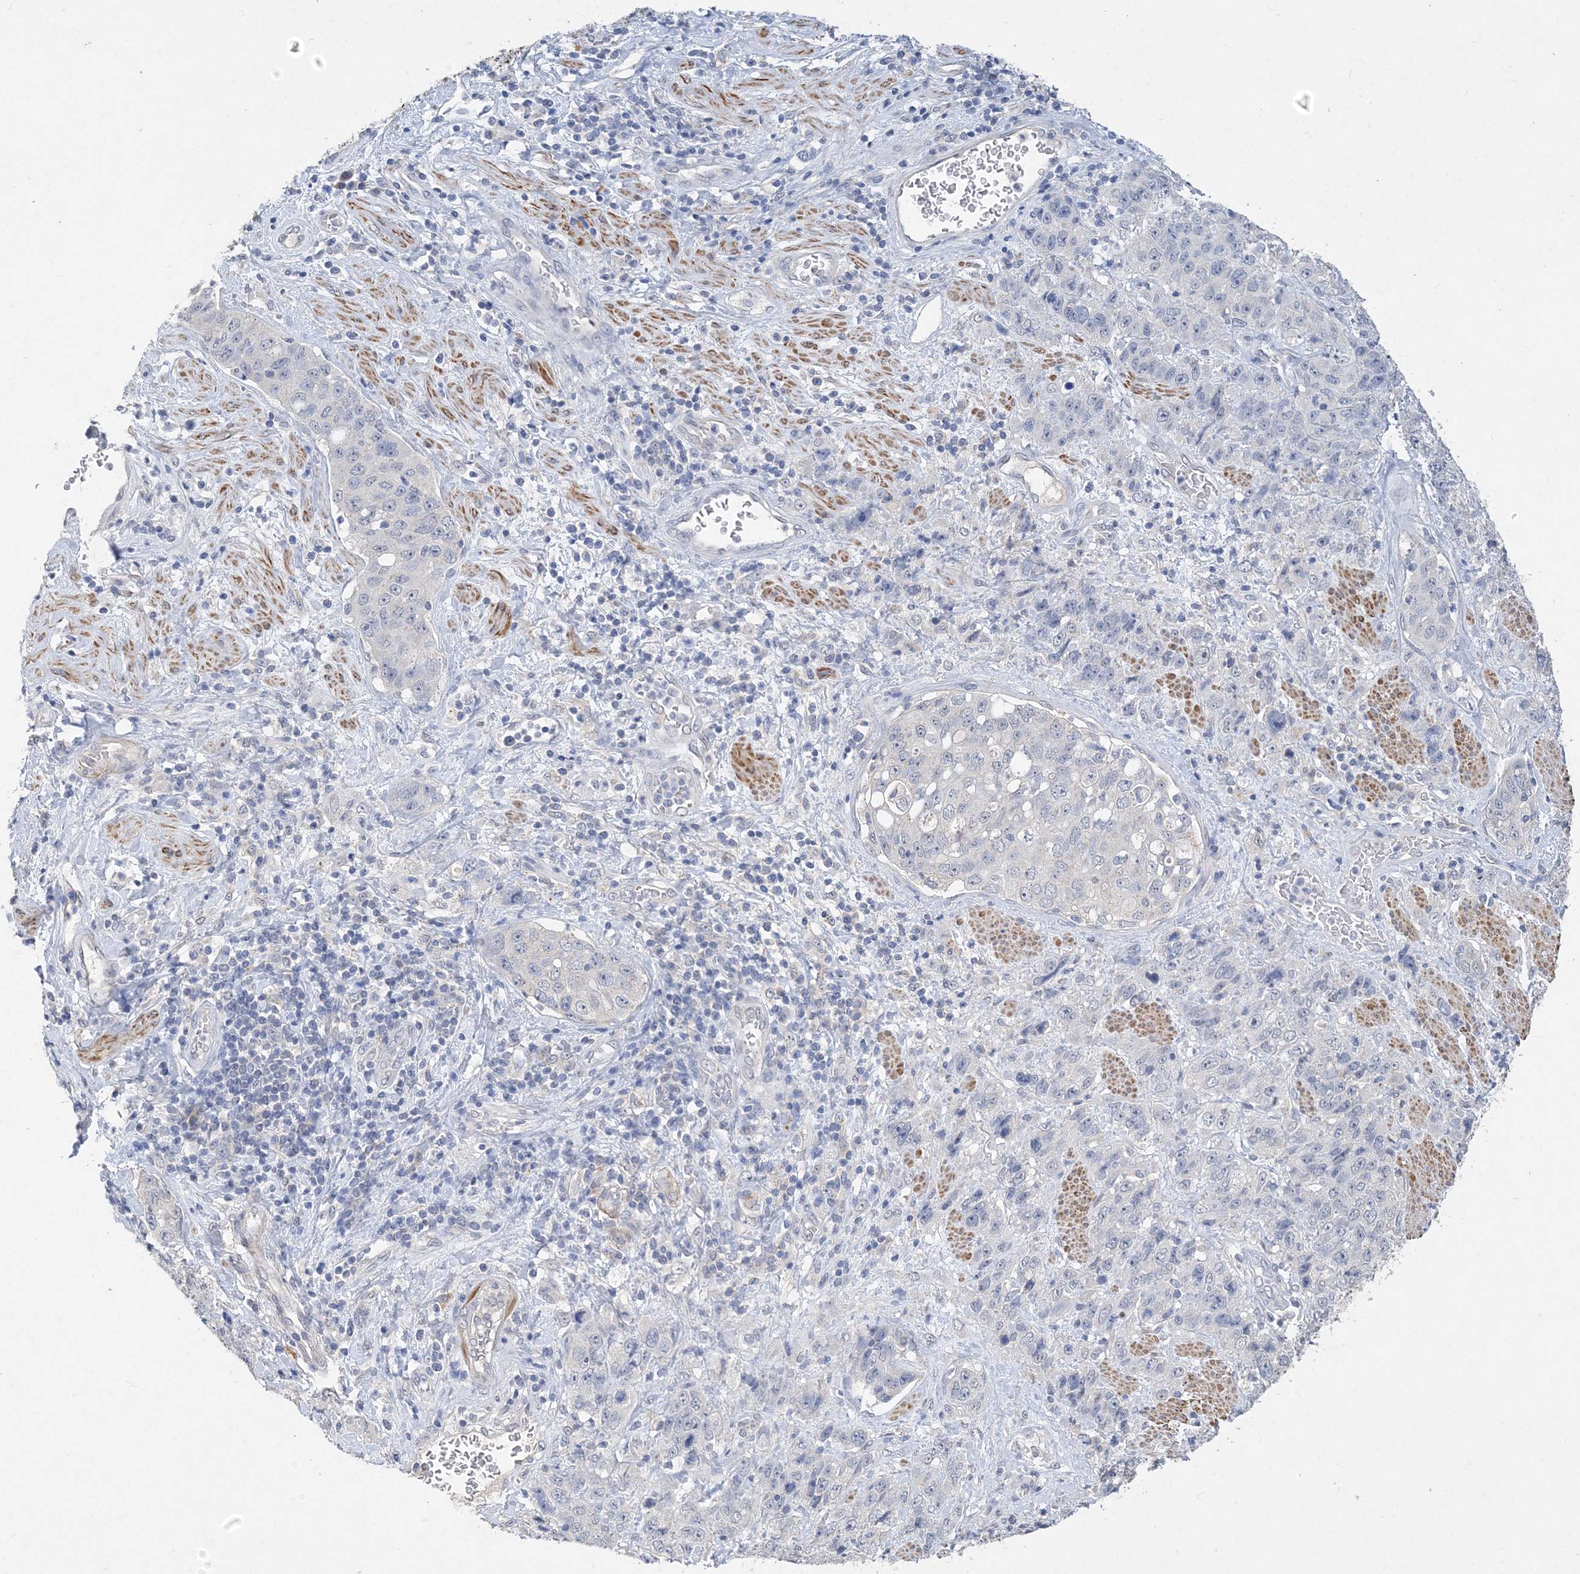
{"staining": {"intensity": "negative", "quantity": "none", "location": "none"}, "tissue": "stomach cancer", "cell_type": "Tumor cells", "image_type": "cancer", "snomed": [{"axis": "morphology", "description": "Adenocarcinoma, NOS"}, {"axis": "topography", "description": "Stomach"}], "caption": "DAB (3,3'-diaminobenzidine) immunohistochemical staining of human stomach adenocarcinoma exhibits no significant staining in tumor cells.", "gene": "C11orf58", "patient": {"sex": "male", "age": 48}}